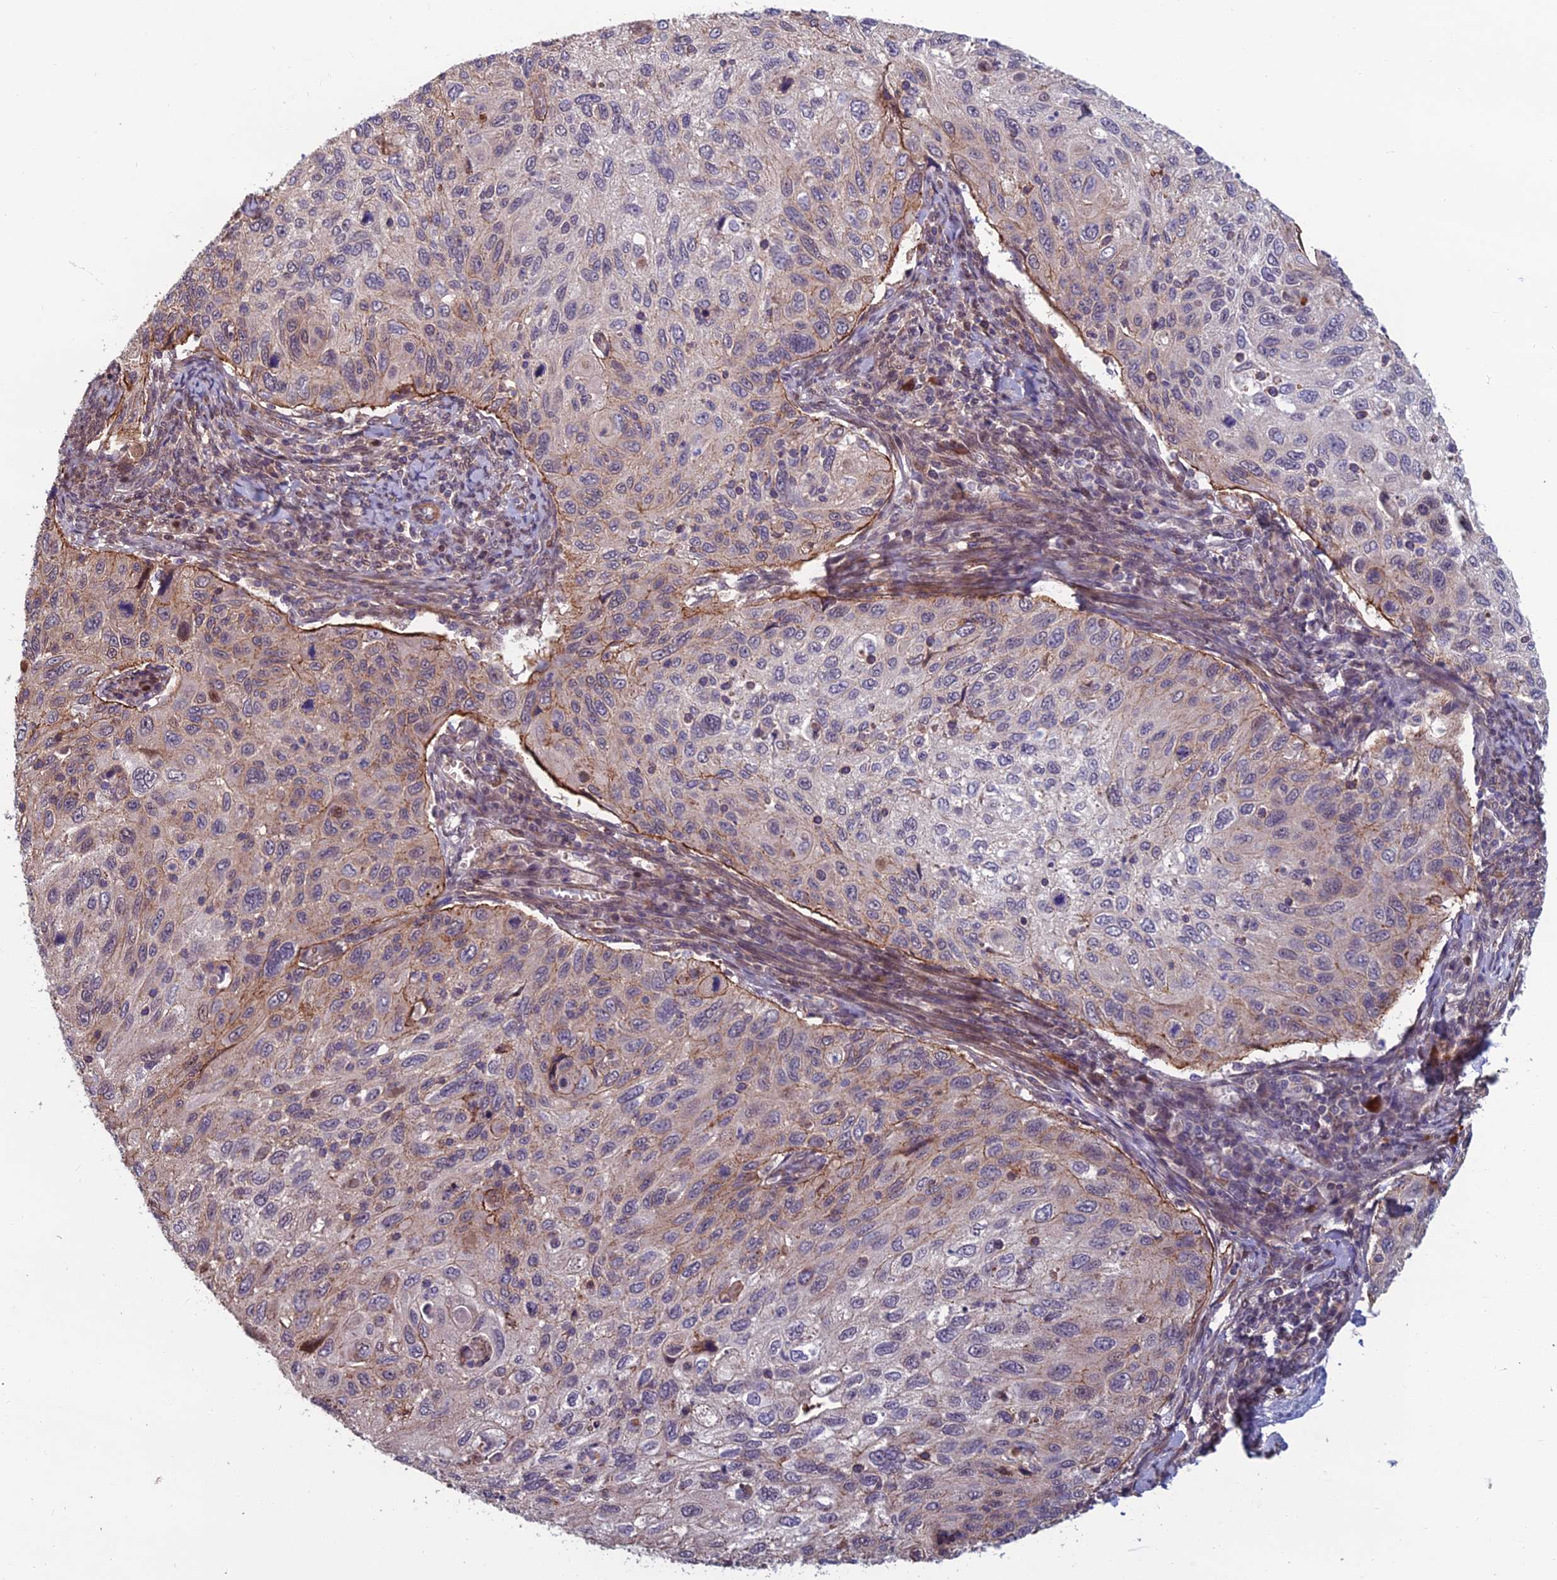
{"staining": {"intensity": "weak", "quantity": "<25%", "location": "cytoplasmic/membranous"}, "tissue": "cervical cancer", "cell_type": "Tumor cells", "image_type": "cancer", "snomed": [{"axis": "morphology", "description": "Squamous cell carcinoma, NOS"}, {"axis": "topography", "description": "Cervix"}], "caption": "This is an immunohistochemistry (IHC) image of human cervical cancer (squamous cell carcinoma). There is no staining in tumor cells.", "gene": "CCDC183", "patient": {"sex": "female", "age": 70}}